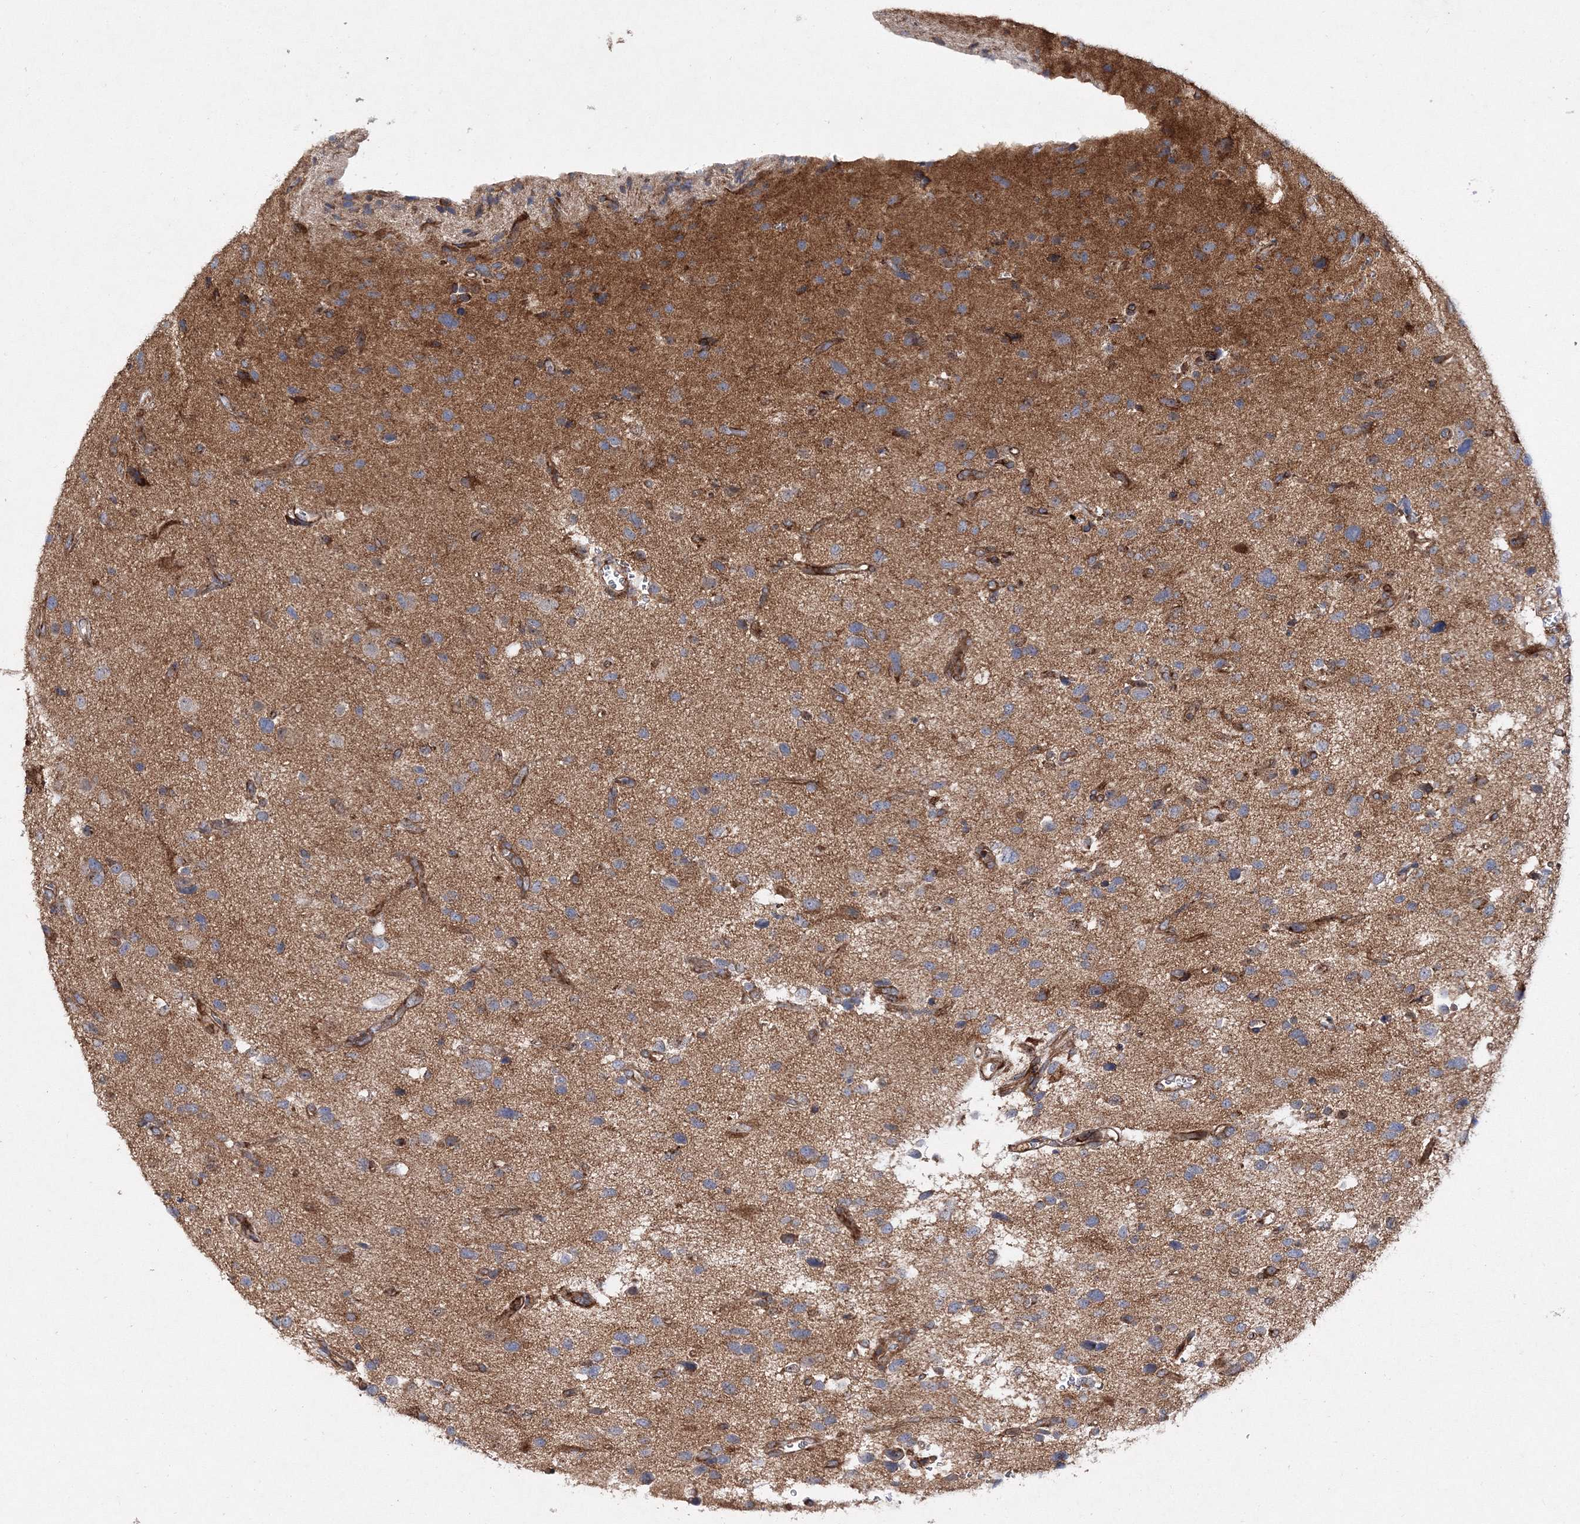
{"staining": {"intensity": "moderate", "quantity": "<25%", "location": "cytoplasmic/membranous"}, "tissue": "glioma", "cell_type": "Tumor cells", "image_type": "cancer", "snomed": [{"axis": "morphology", "description": "Glioma, malignant, High grade"}, {"axis": "topography", "description": "Brain"}], "caption": "Protein expression analysis of glioma exhibits moderate cytoplasmic/membranous expression in approximately <25% of tumor cells.", "gene": "DNAJC13", "patient": {"sex": "male", "age": 33}}